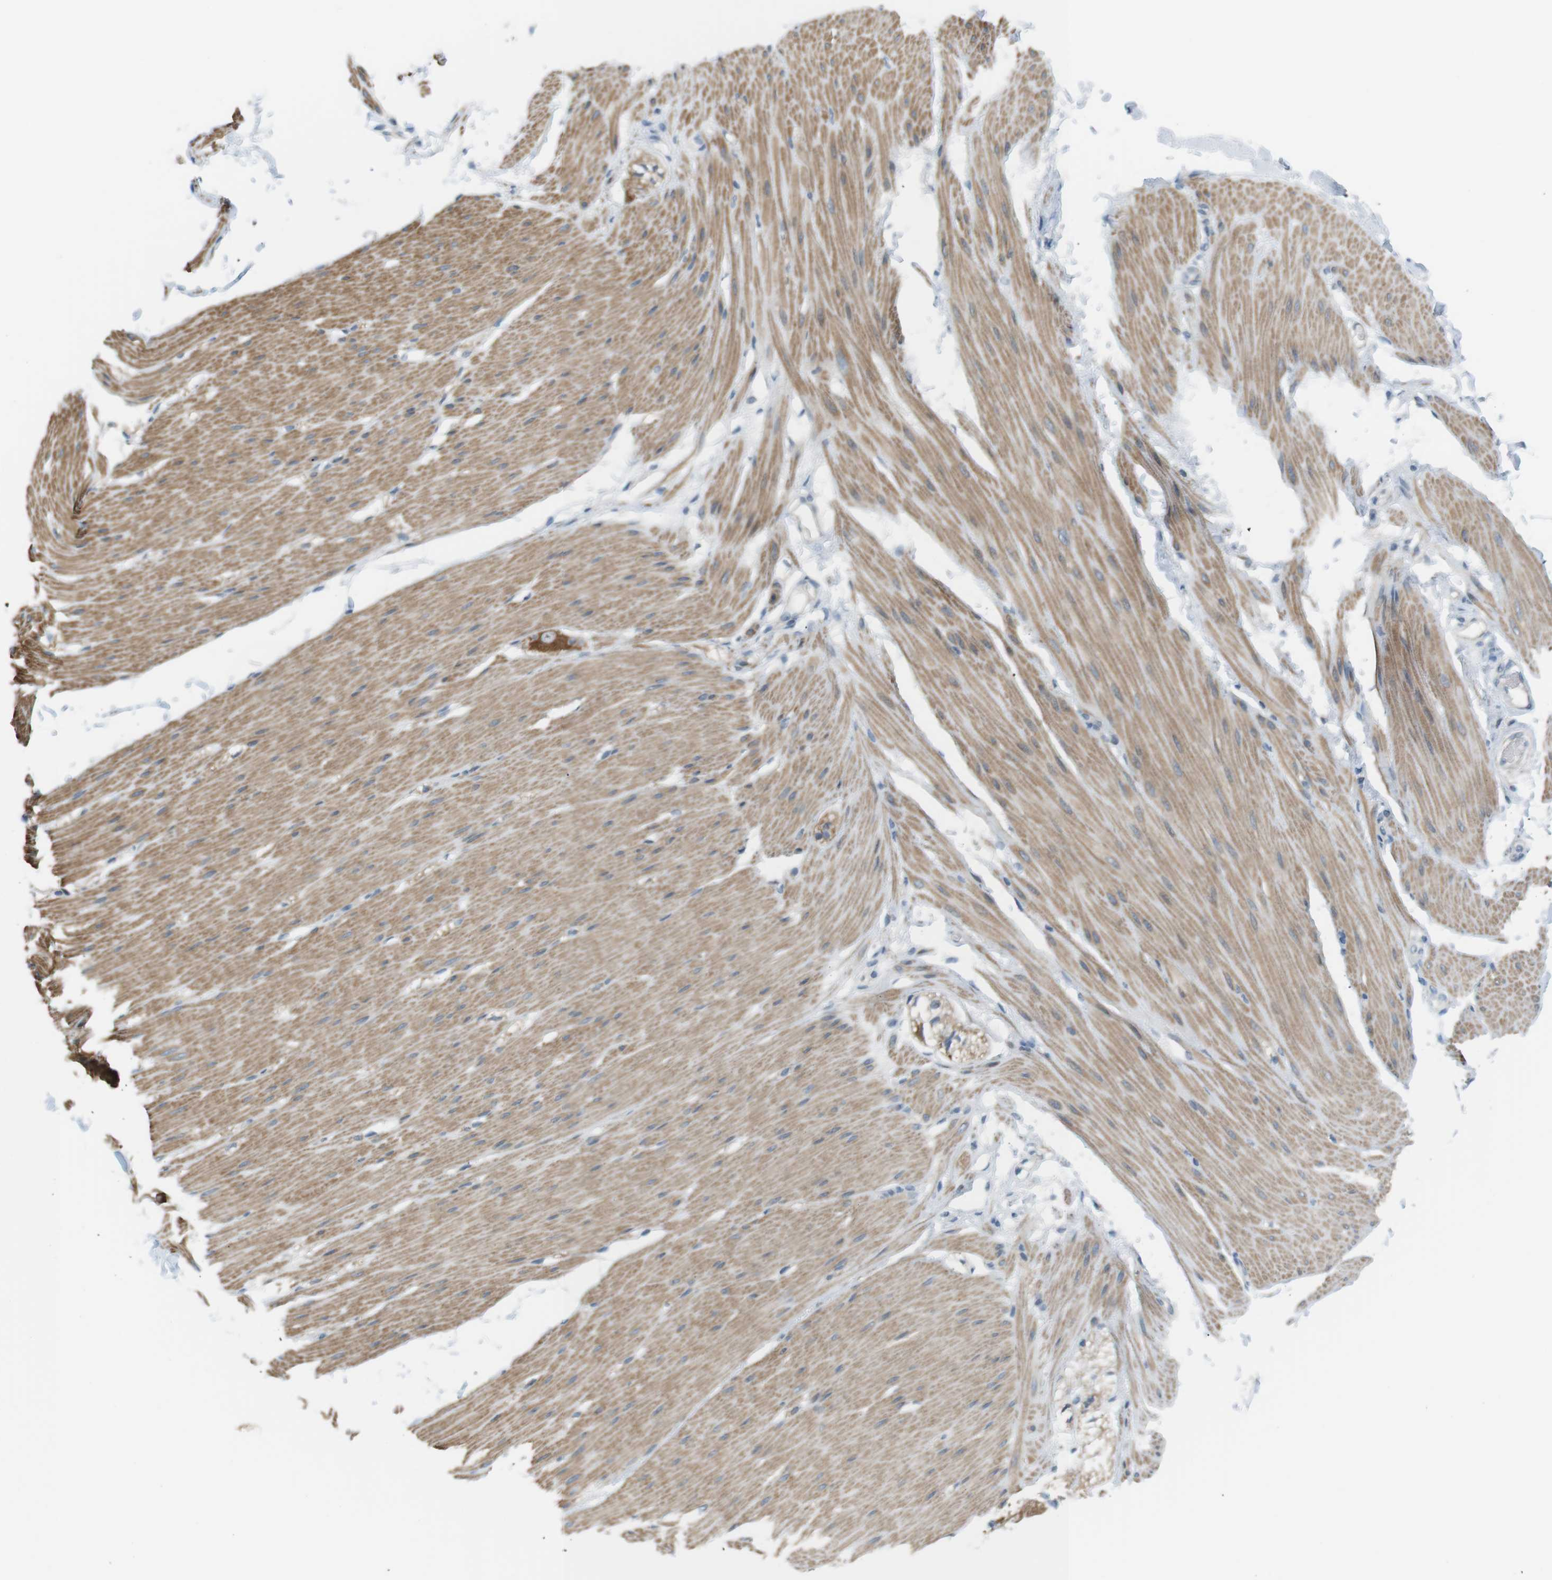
{"staining": {"intensity": "moderate", "quantity": "25%-75%", "location": "cytoplasmic/membranous"}, "tissue": "smooth muscle", "cell_type": "Smooth muscle cells", "image_type": "normal", "snomed": [{"axis": "morphology", "description": "Normal tissue, NOS"}, {"axis": "topography", "description": "Smooth muscle"}, {"axis": "topography", "description": "Colon"}], "caption": "The photomicrograph exhibits a brown stain indicating the presence of a protein in the cytoplasmic/membranous of smooth muscle cells in smooth muscle. (Stains: DAB (3,3'-diaminobenzidine) in brown, nuclei in blue, Microscopy: brightfield microscopy at high magnification).", "gene": "RTN3", "patient": {"sex": "male", "age": 67}}